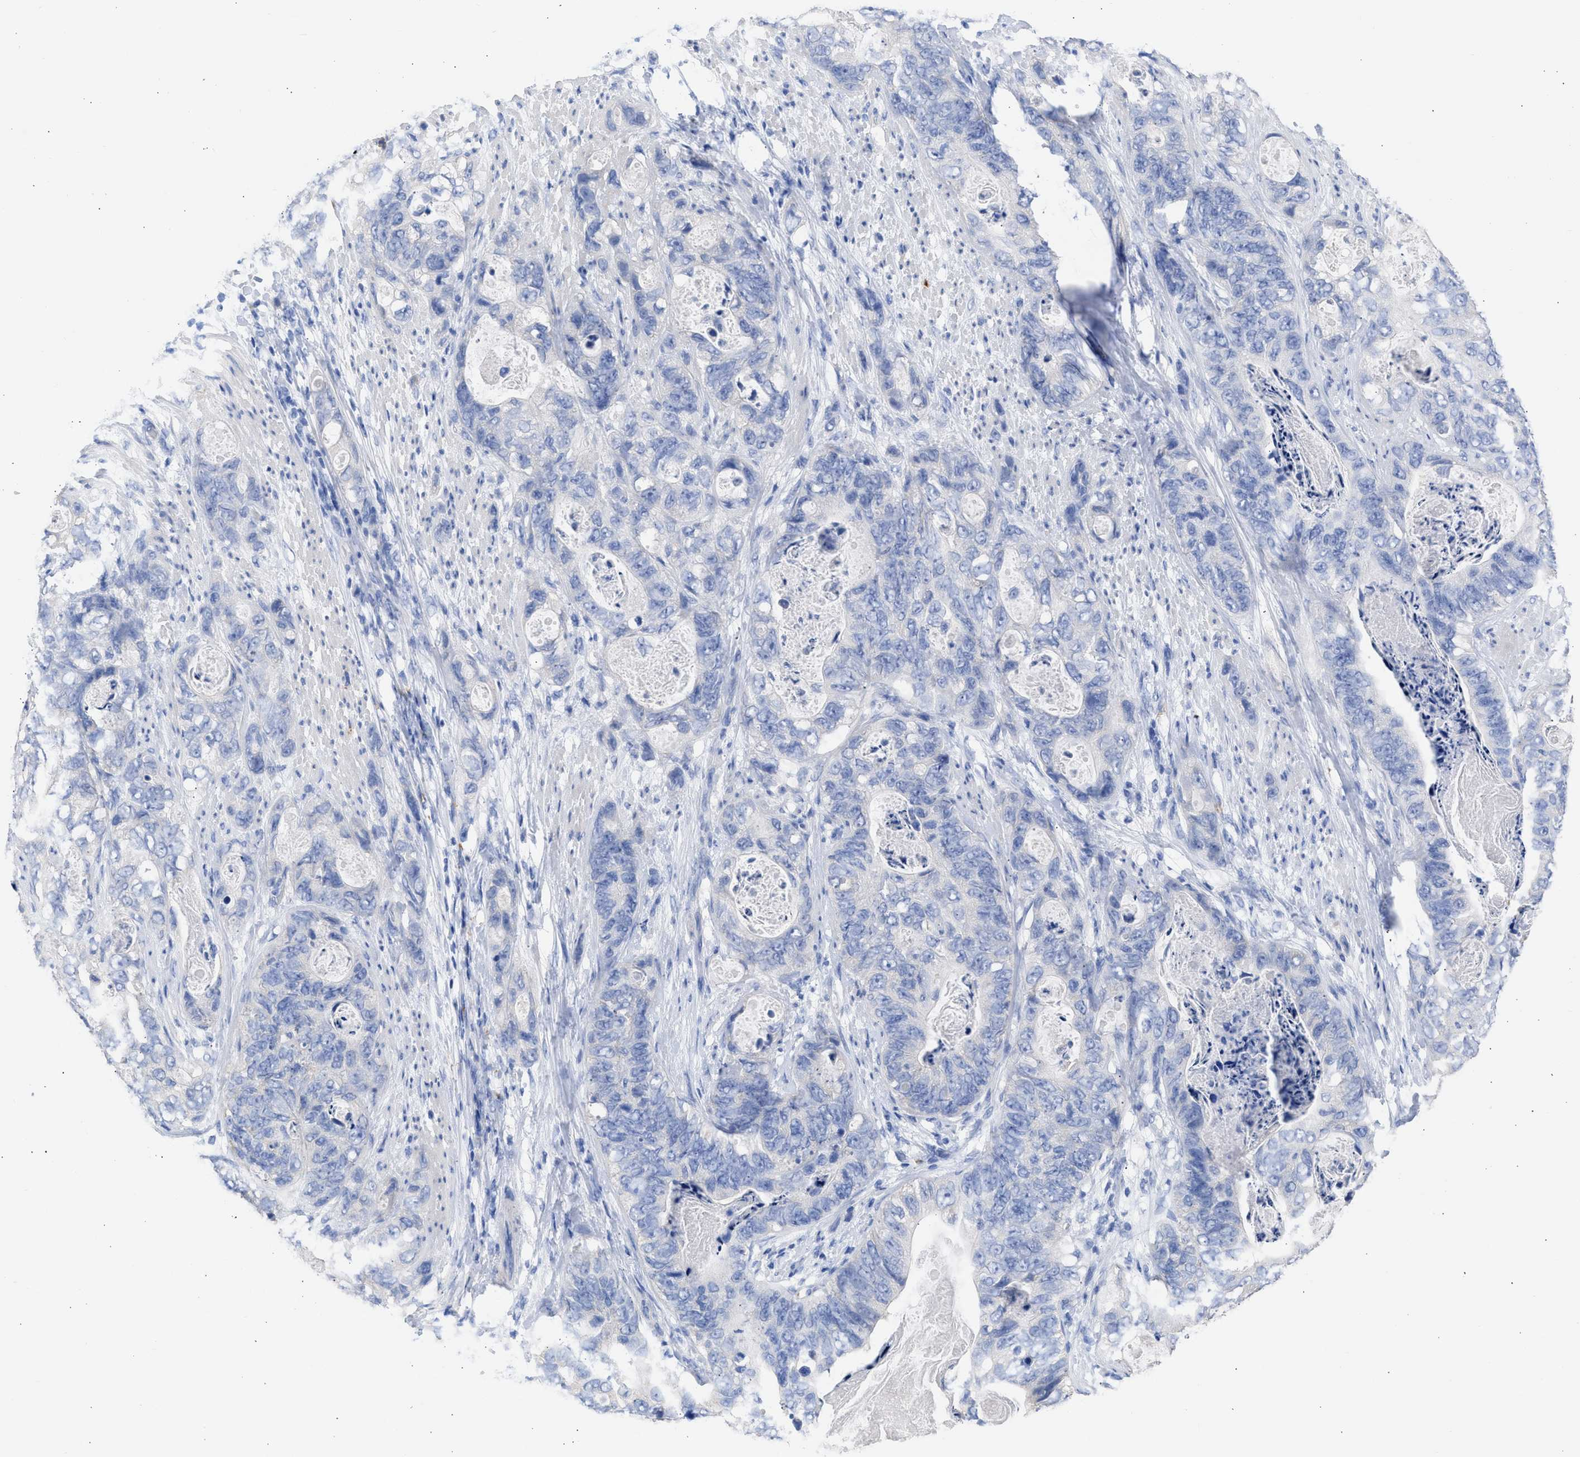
{"staining": {"intensity": "negative", "quantity": "none", "location": "none"}, "tissue": "stomach cancer", "cell_type": "Tumor cells", "image_type": "cancer", "snomed": [{"axis": "morphology", "description": "Adenocarcinoma, NOS"}, {"axis": "topography", "description": "Stomach"}], "caption": "Tumor cells are negative for brown protein staining in stomach cancer (adenocarcinoma). (Stains: DAB immunohistochemistry (IHC) with hematoxylin counter stain, Microscopy: brightfield microscopy at high magnification).", "gene": "RSPH1", "patient": {"sex": "female", "age": 89}}